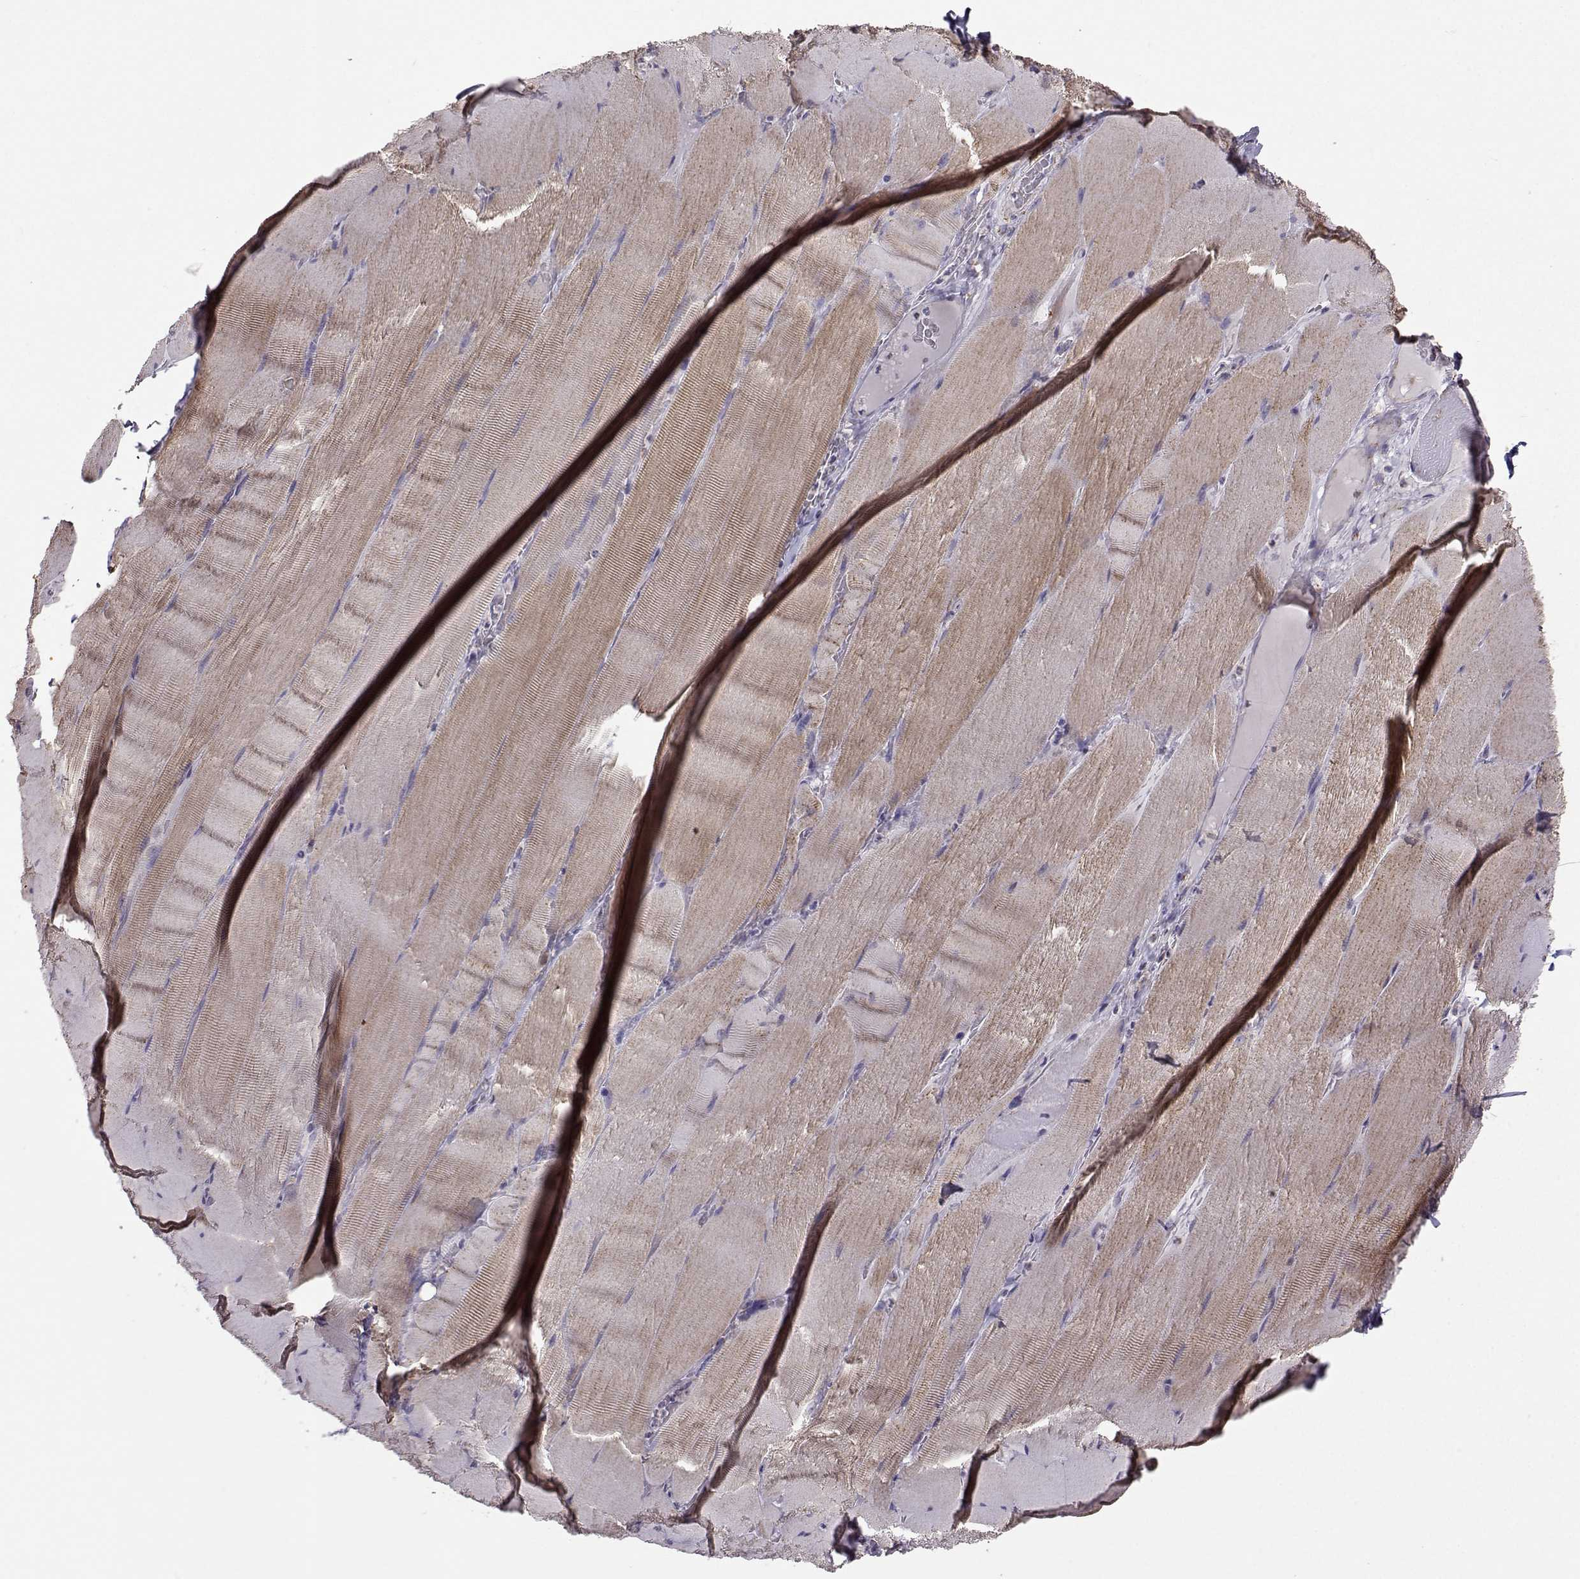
{"staining": {"intensity": "weak", "quantity": "25%-75%", "location": "cytoplasmic/membranous"}, "tissue": "skeletal muscle", "cell_type": "Myocytes", "image_type": "normal", "snomed": [{"axis": "morphology", "description": "Normal tissue, NOS"}, {"axis": "topography", "description": "Skeletal muscle"}], "caption": "An IHC photomicrograph of unremarkable tissue is shown. Protein staining in brown highlights weak cytoplasmic/membranous positivity in skeletal muscle within myocytes.", "gene": "NECAB3", "patient": {"sex": "male", "age": 56}}